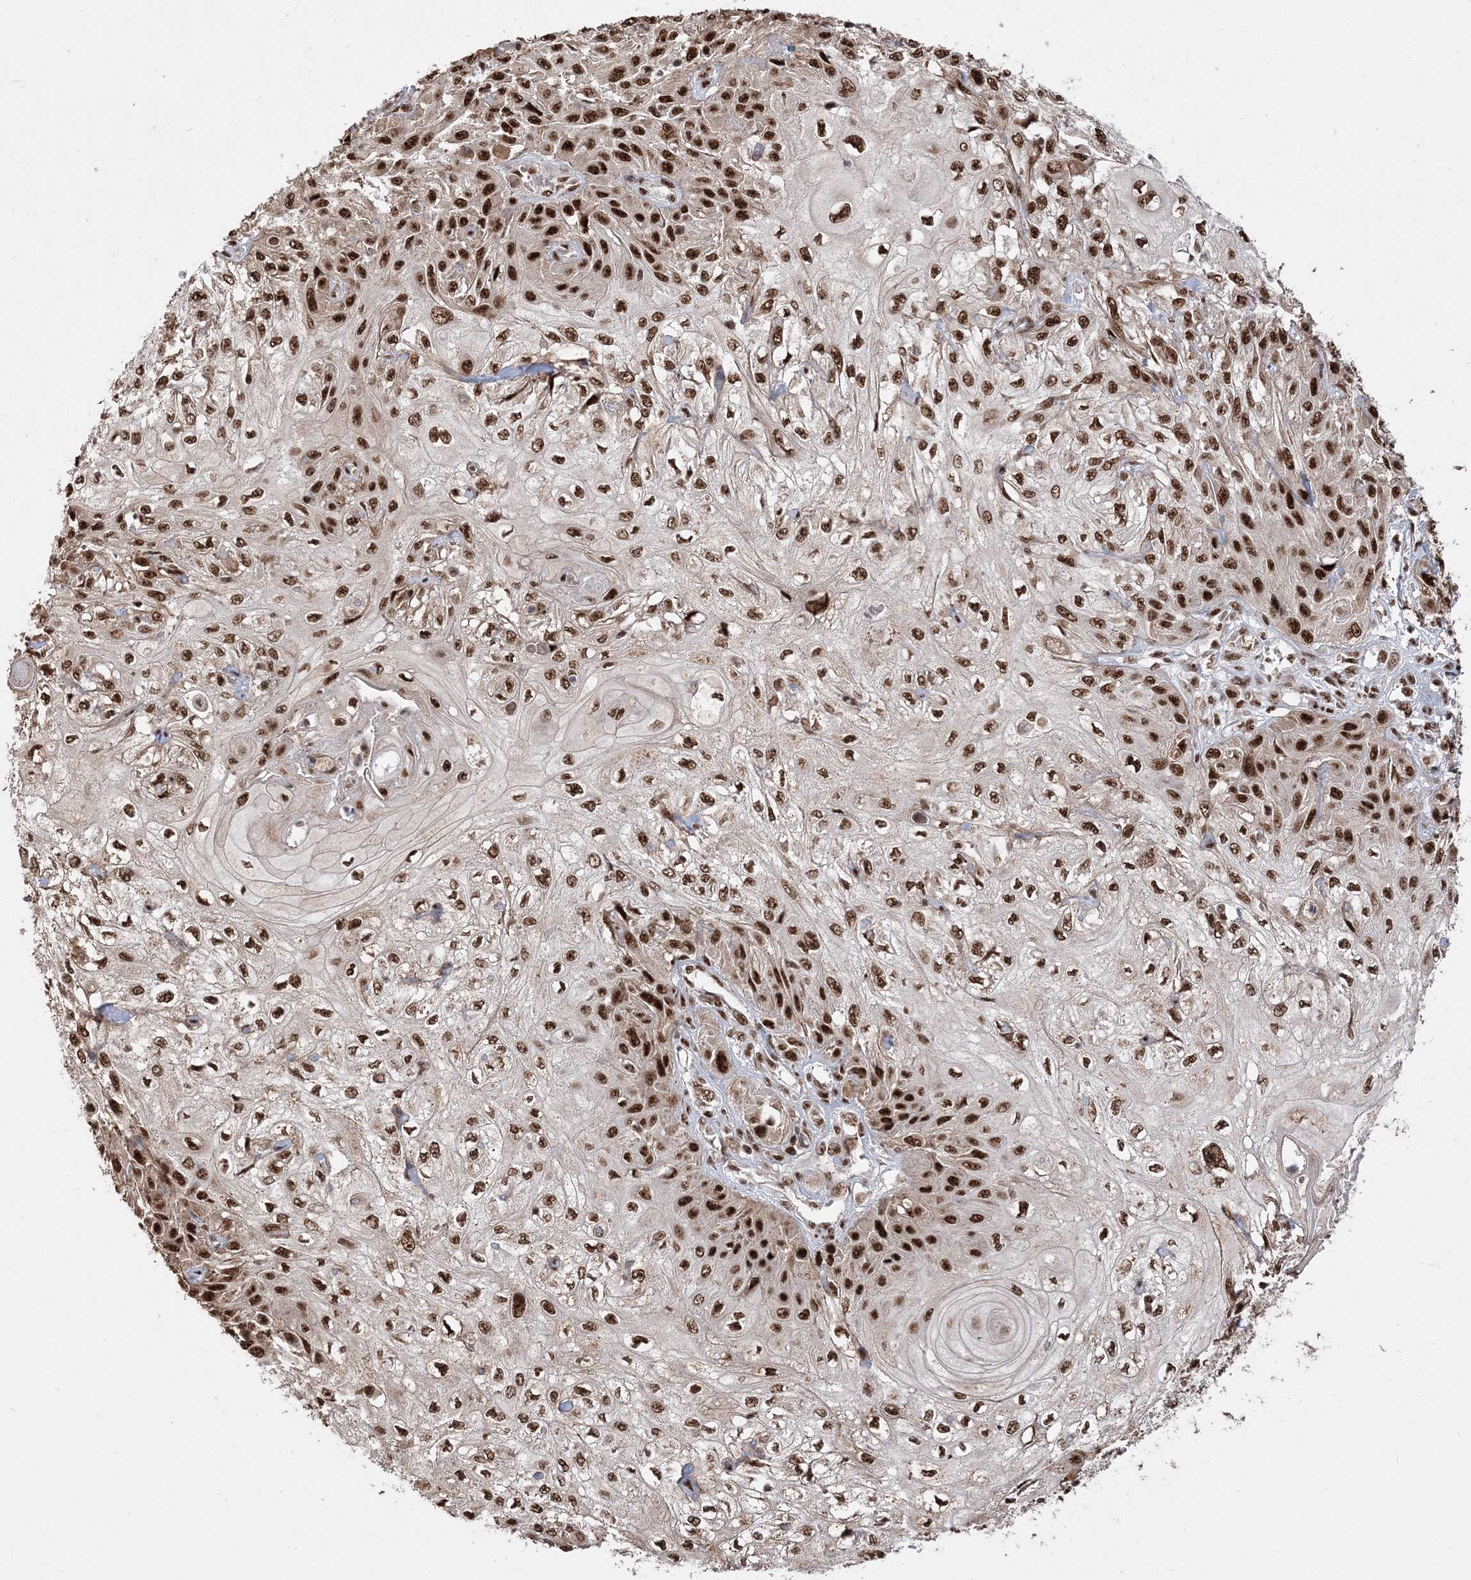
{"staining": {"intensity": "strong", "quantity": ">75%", "location": "nuclear"}, "tissue": "skin cancer", "cell_type": "Tumor cells", "image_type": "cancer", "snomed": [{"axis": "morphology", "description": "Squamous cell carcinoma, NOS"}, {"axis": "morphology", "description": "Squamous cell carcinoma, metastatic, NOS"}, {"axis": "topography", "description": "Skin"}, {"axis": "topography", "description": "Lymph node"}], "caption": "The photomicrograph reveals immunohistochemical staining of skin cancer (squamous cell carcinoma). There is strong nuclear positivity is present in about >75% of tumor cells.", "gene": "RBM17", "patient": {"sex": "male", "age": 75}}